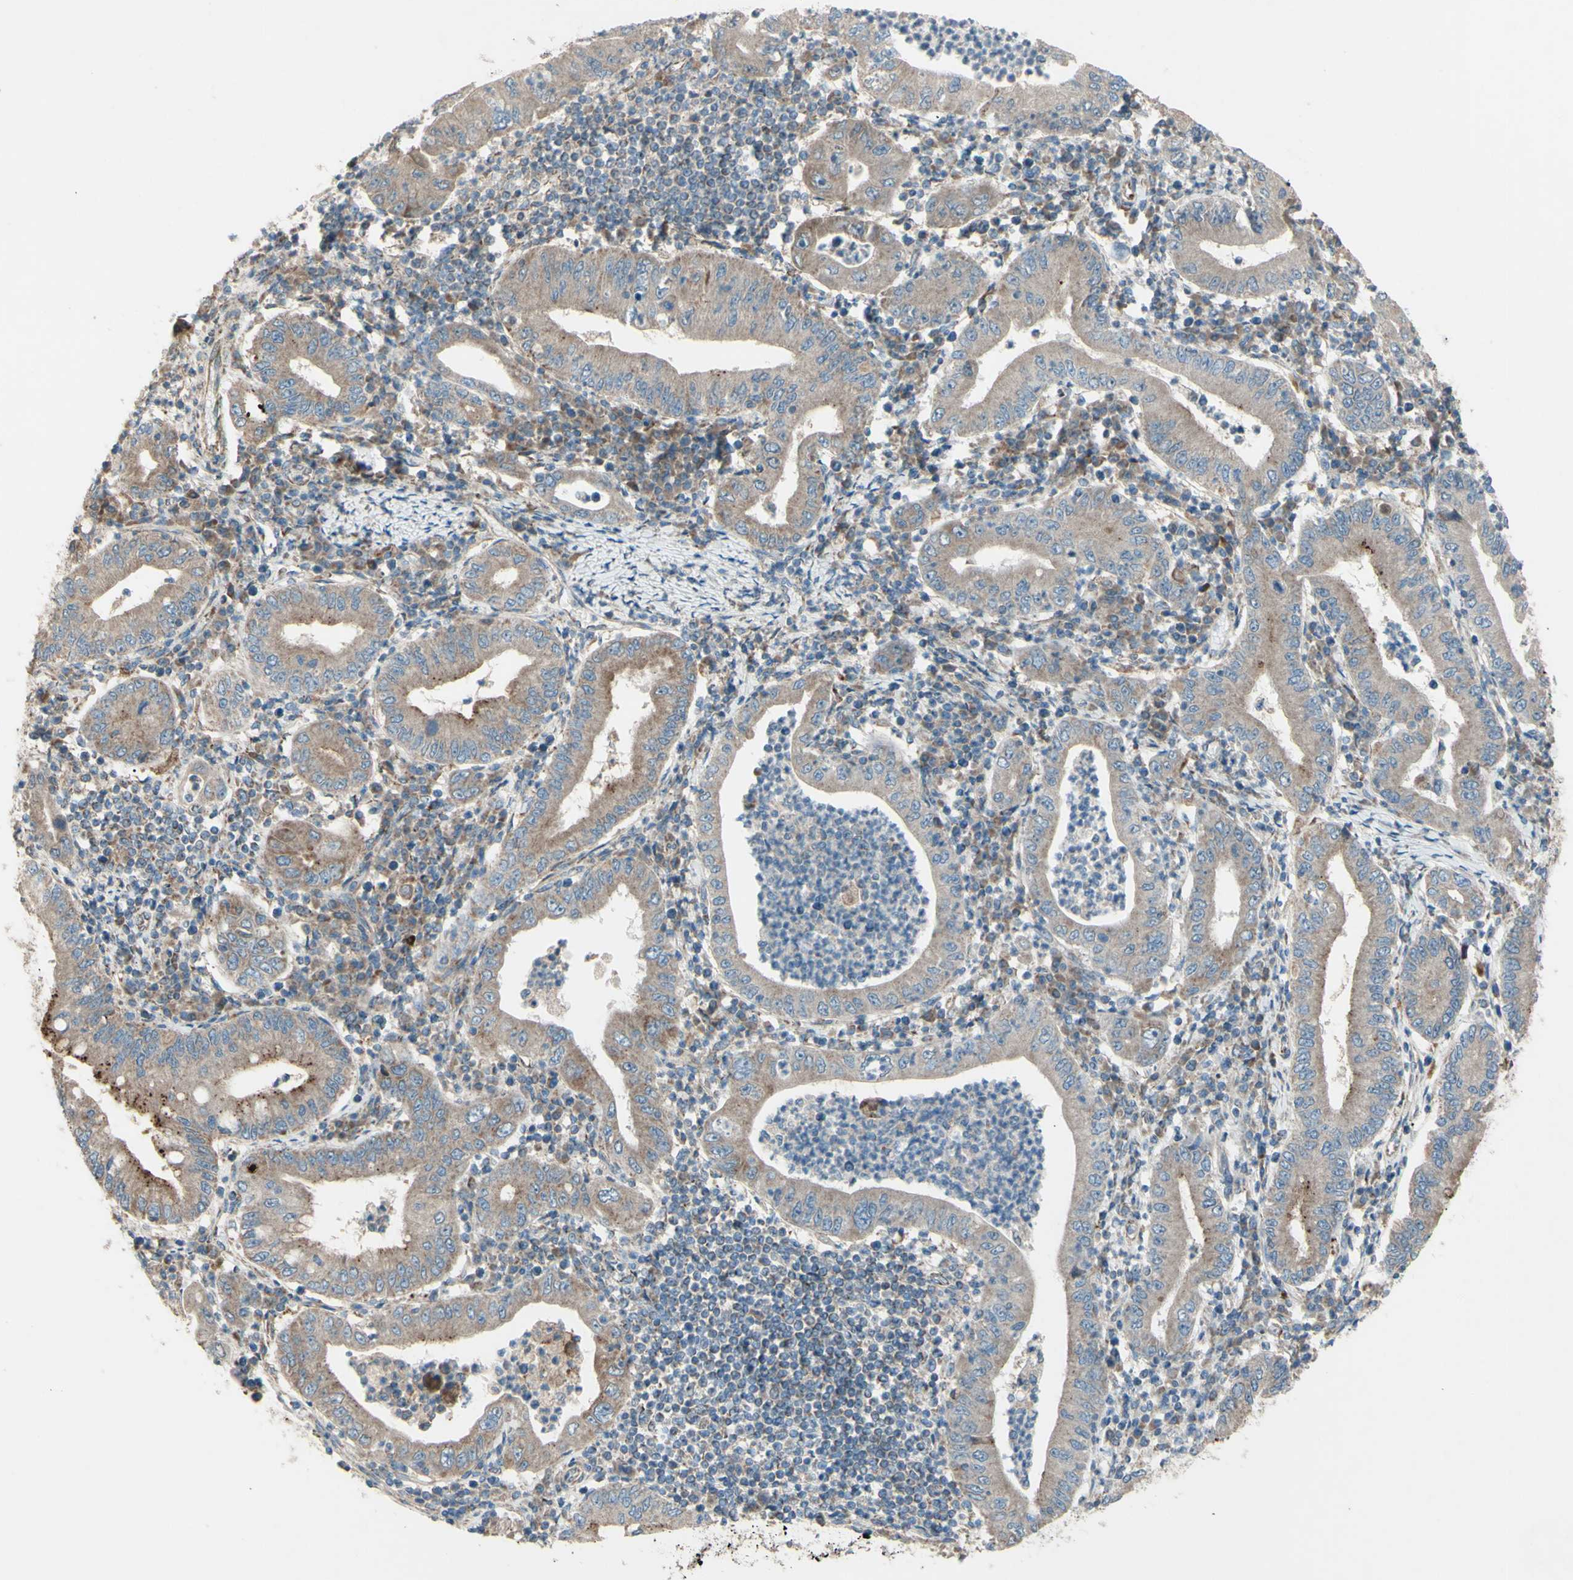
{"staining": {"intensity": "moderate", "quantity": ">75%", "location": "cytoplasmic/membranous"}, "tissue": "stomach cancer", "cell_type": "Tumor cells", "image_type": "cancer", "snomed": [{"axis": "morphology", "description": "Normal tissue, NOS"}, {"axis": "morphology", "description": "Adenocarcinoma, NOS"}, {"axis": "topography", "description": "Esophagus"}, {"axis": "topography", "description": "Stomach, upper"}, {"axis": "topography", "description": "Peripheral nerve tissue"}], "caption": "Approximately >75% of tumor cells in stomach adenocarcinoma show moderate cytoplasmic/membranous protein staining as visualized by brown immunohistochemical staining.", "gene": "RHOT1", "patient": {"sex": "male", "age": 62}}